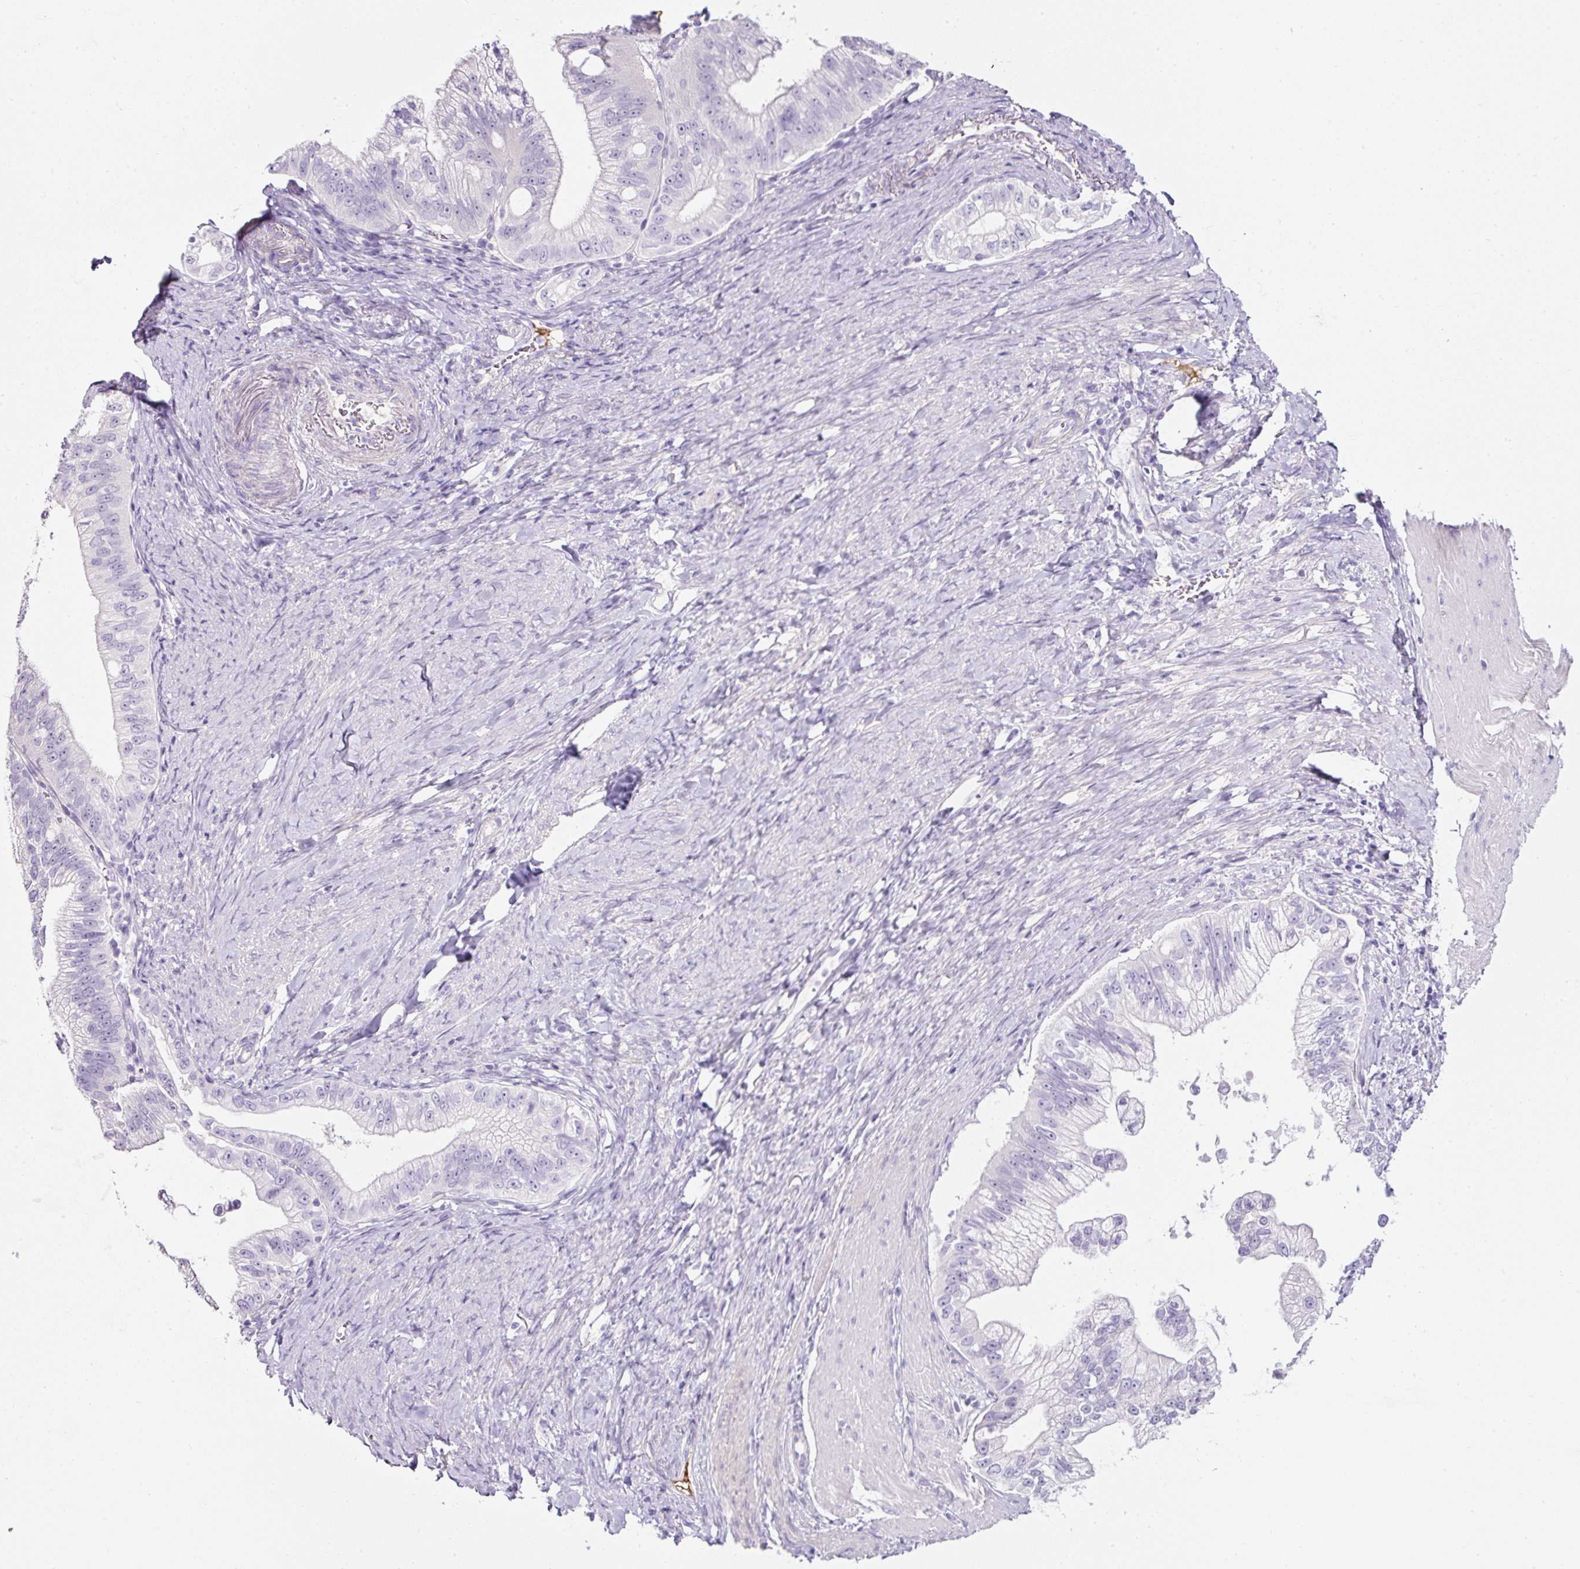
{"staining": {"intensity": "negative", "quantity": "none", "location": "none"}, "tissue": "pancreatic cancer", "cell_type": "Tumor cells", "image_type": "cancer", "snomed": [{"axis": "morphology", "description": "Adenocarcinoma, NOS"}, {"axis": "topography", "description": "Pancreas"}], "caption": "Adenocarcinoma (pancreatic) stained for a protein using immunohistochemistry displays no positivity tumor cells.", "gene": "OR14A2", "patient": {"sex": "male", "age": 70}}